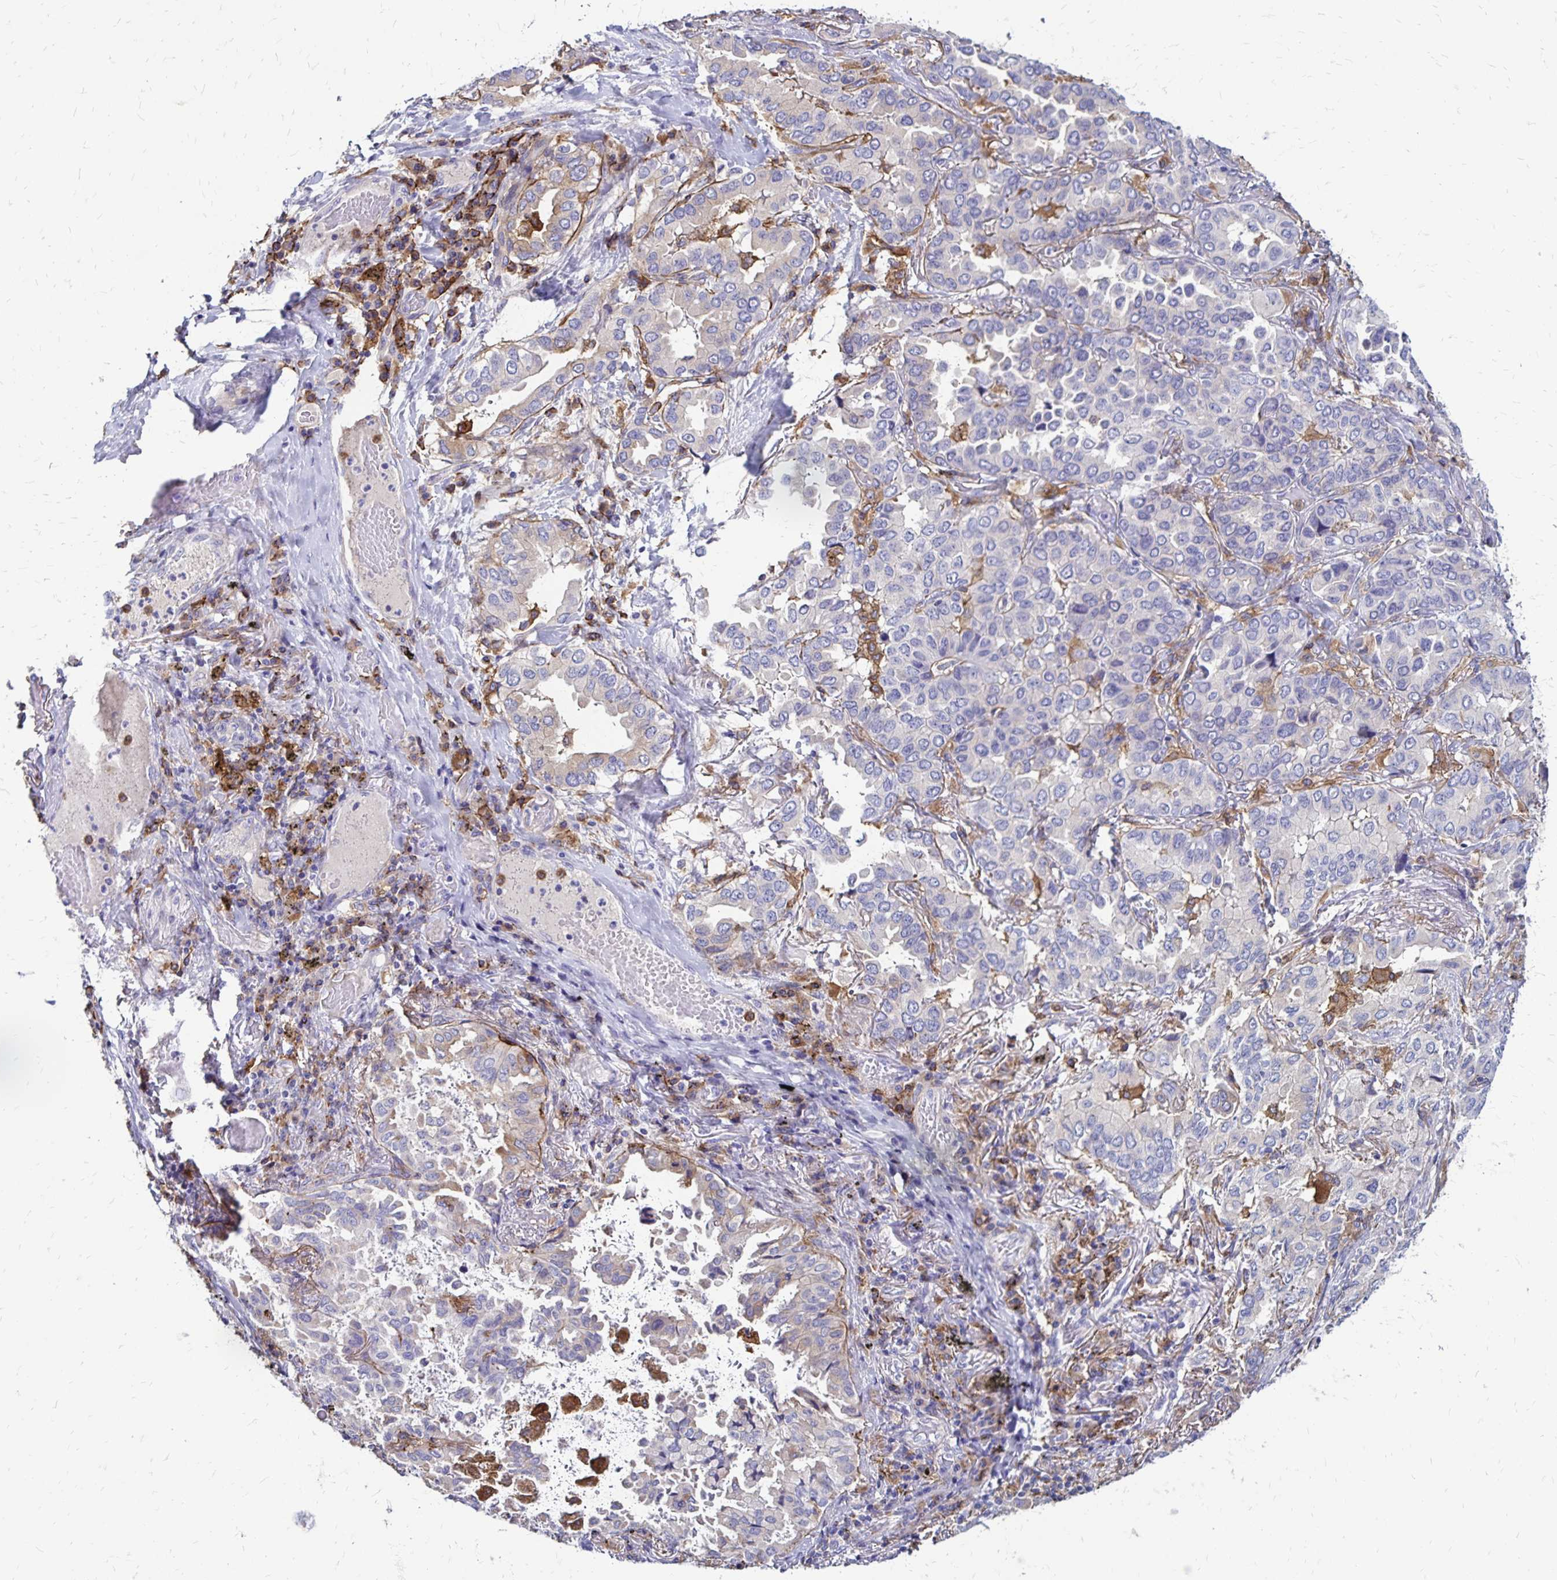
{"staining": {"intensity": "negative", "quantity": "none", "location": "none"}, "tissue": "lung cancer", "cell_type": "Tumor cells", "image_type": "cancer", "snomed": [{"axis": "morphology", "description": "Aneuploidy"}, {"axis": "morphology", "description": "Adenocarcinoma, NOS"}, {"axis": "morphology", "description": "Adenocarcinoma, metastatic, NOS"}, {"axis": "topography", "description": "Lymph node"}, {"axis": "topography", "description": "Lung"}], "caption": "The micrograph demonstrates no significant positivity in tumor cells of lung cancer. (Immunohistochemistry (ihc), brightfield microscopy, high magnification).", "gene": "TNS3", "patient": {"sex": "female", "age": 48}}